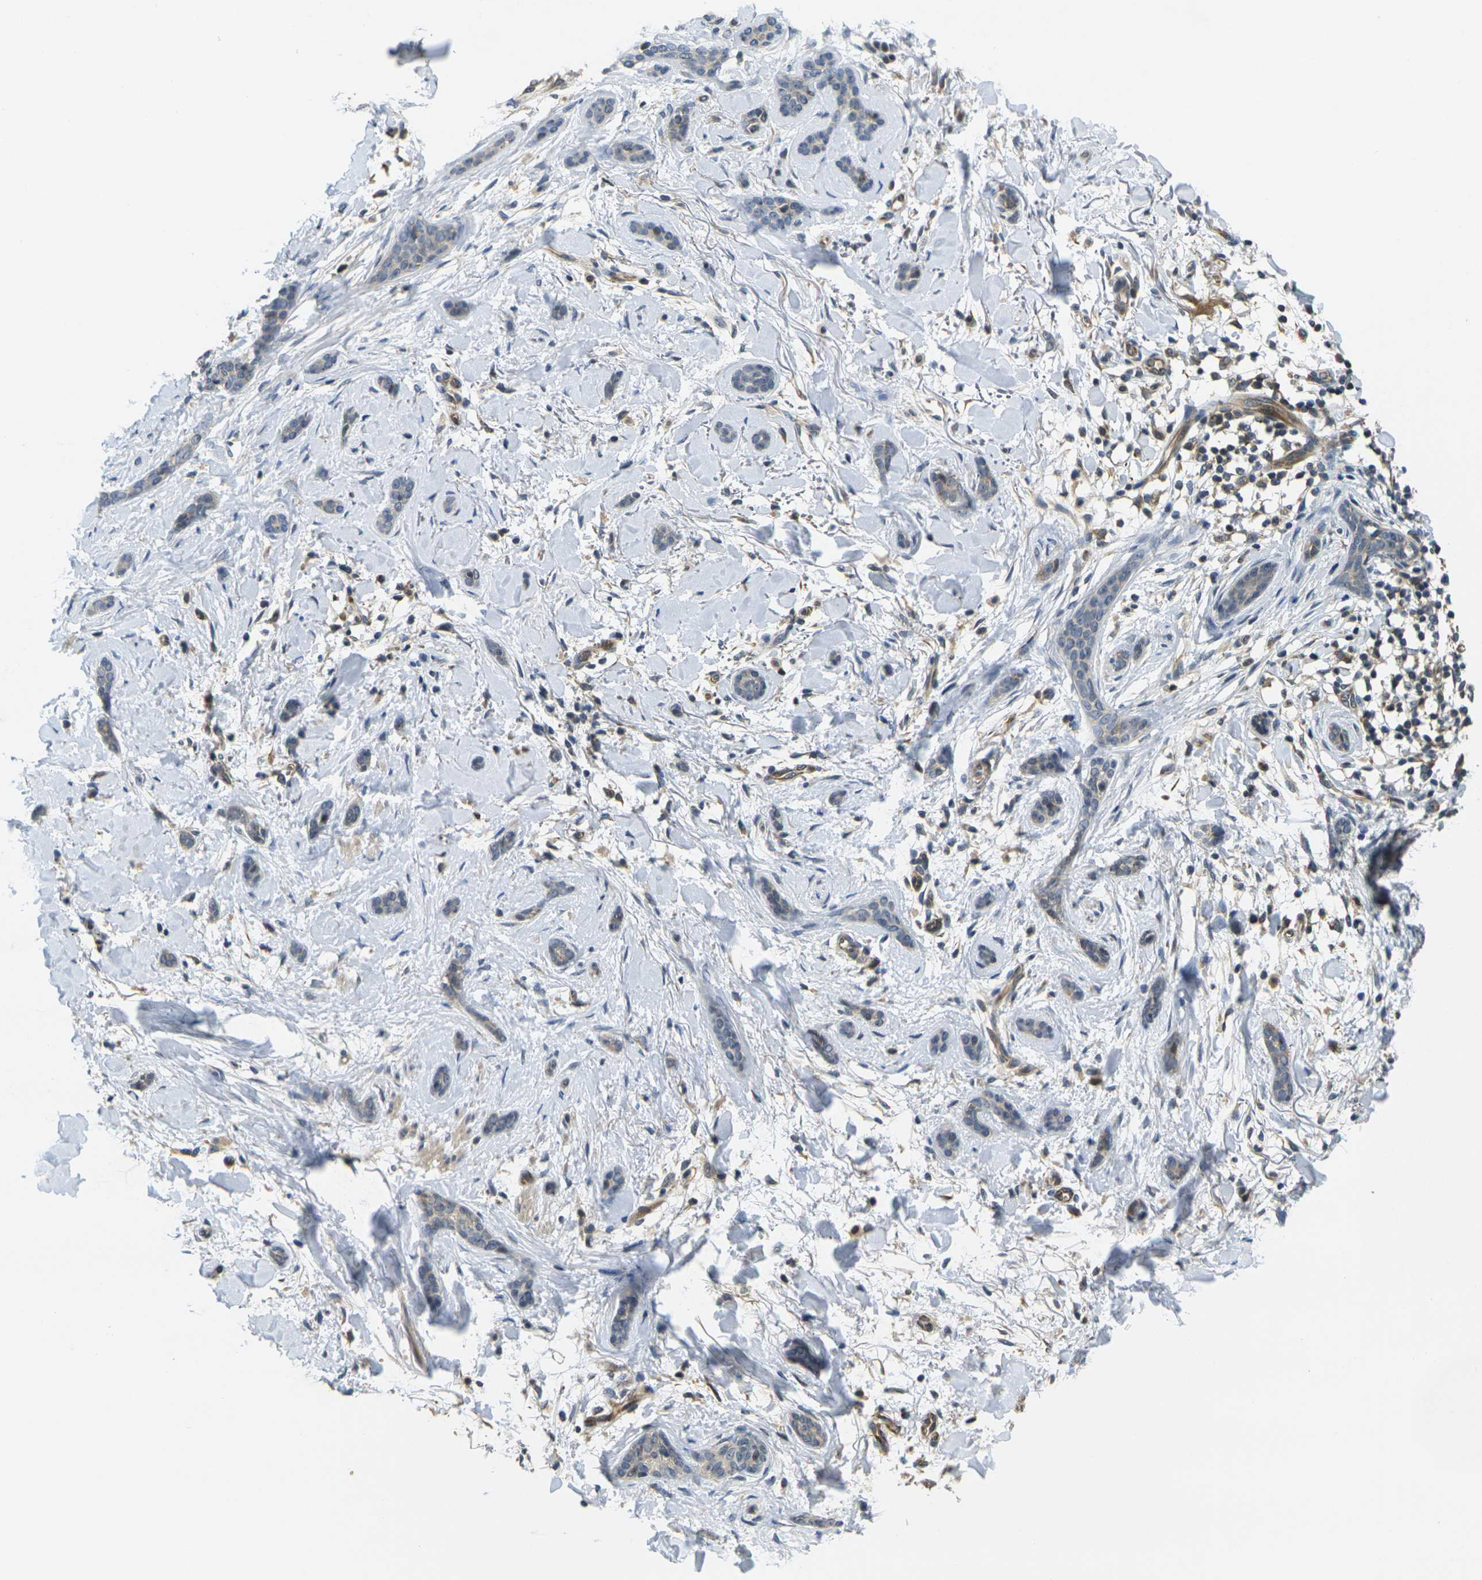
{"staining": {"intensity": "negative", "quantity": "none", "location": "none"}, "tissue": "skin cancer", "cell_type": "Tumor cells", "image_type": "cancer", "snomed": [{"axis": "morphology", "description": "Basal cell carcinoma"}, {"axis": "topography", "description": "Skin"}], "caption": "High power microscopy photomicrograph of an immunohistochemistry photomicrograph of skin basal cell carcinoma, revealing no significant staining in tumor cells.", "gene": "MINAR2", "patient": {"sex": "female", "age": 58}}